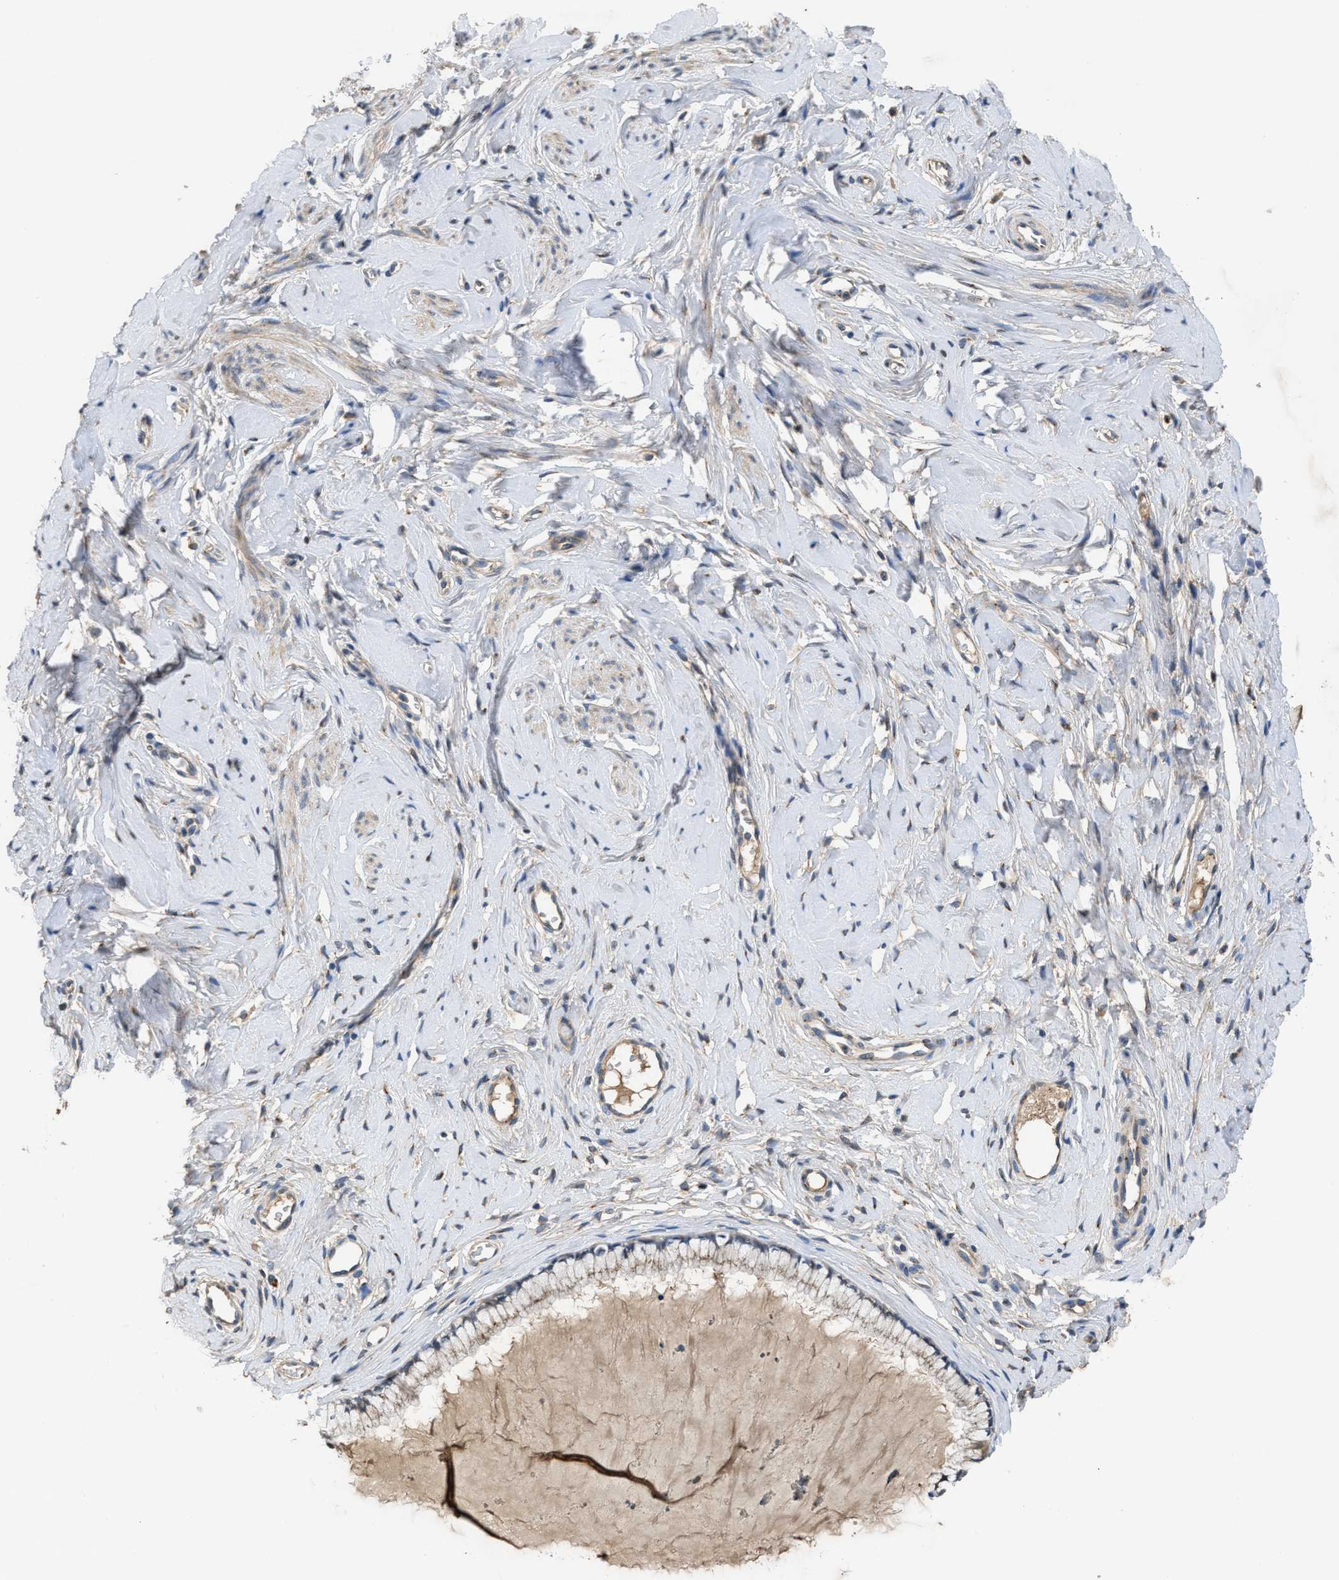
{"staining": {"intensity": "negative", "quantity": "none", "location": "none"}, "tissue": "cervix", "cell_type": "Glandular cells", "image_type": "normal", "snomed": [{"axis": "morphology", "description": "Normal tissue, NOS"}, {"axis": "topography", "description": "Cervix"}], "caption": "Glandular cells show no significant protein expression in unremarkable cervix.", "gene": "SIK2", "patient": {"sex": "female", "age": 65}}